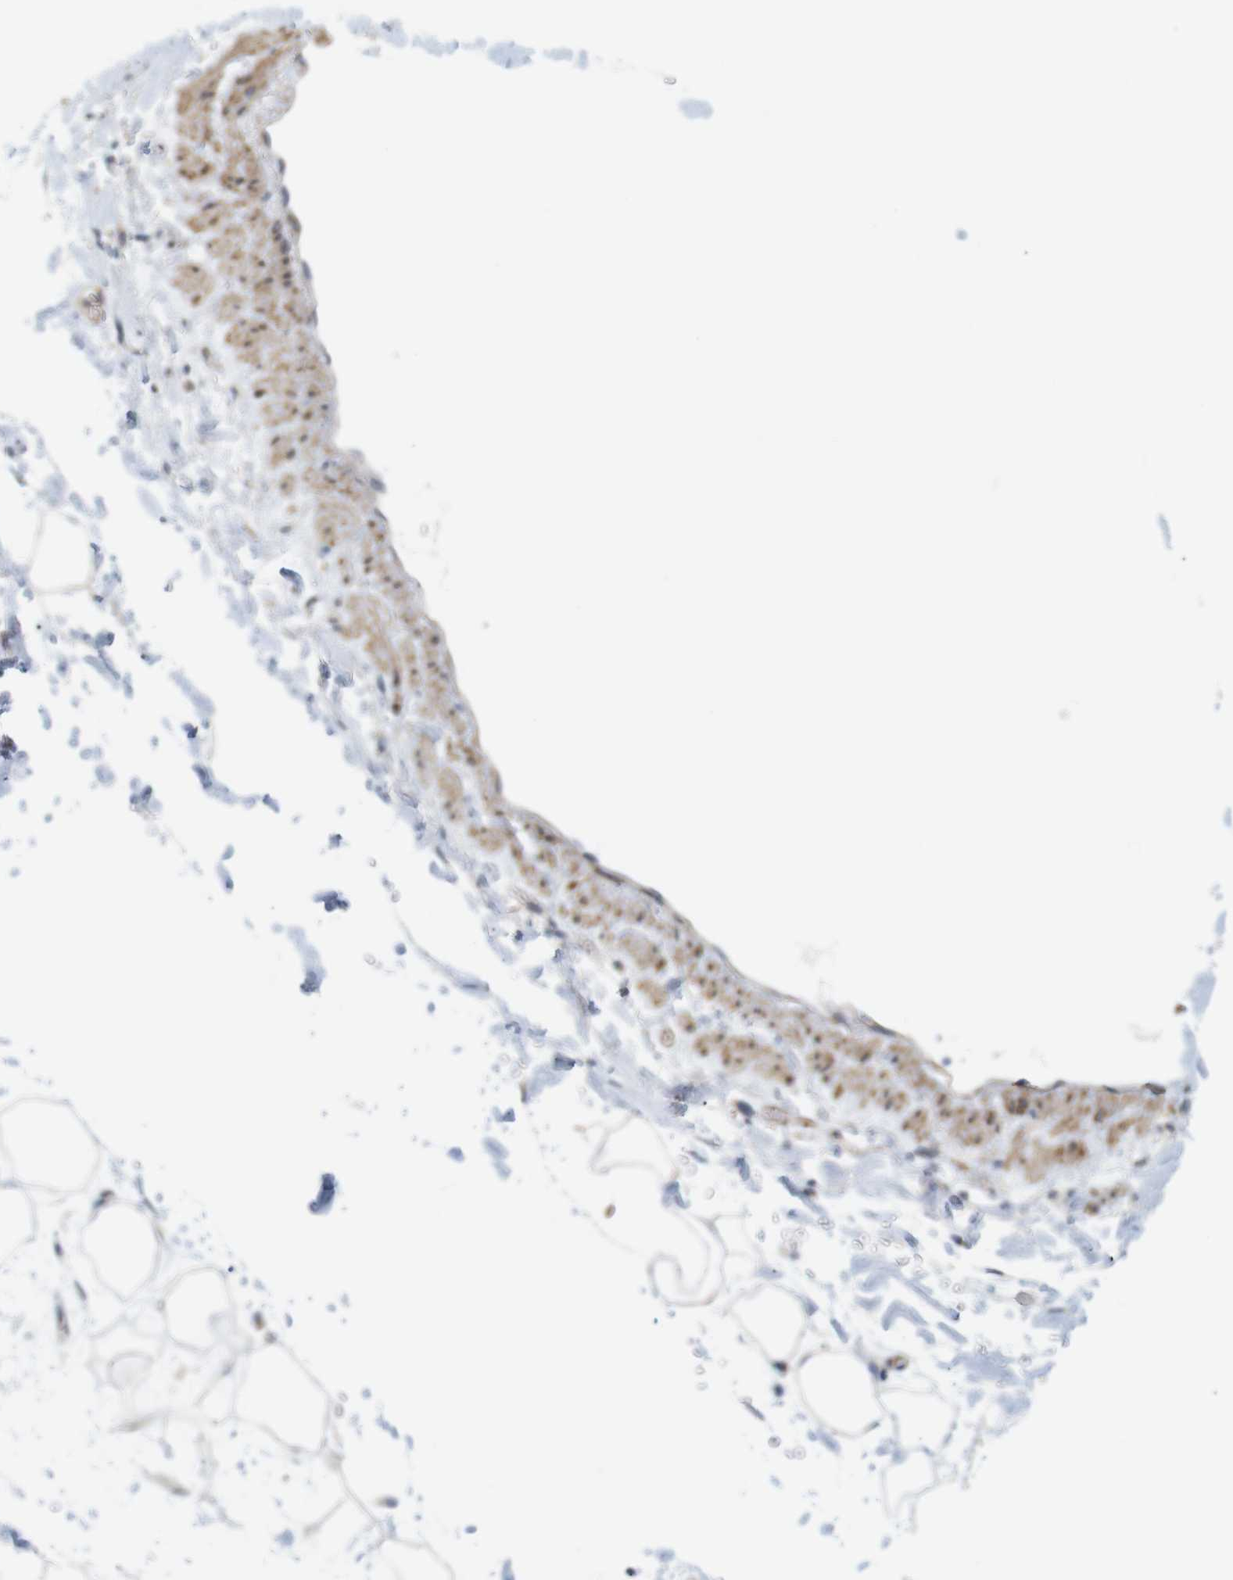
{"staining": {"intensity": "negative", "quantity": "none", "location": "none"}, "tissue": "adipose tissue", "cell_type": "Adipocytes", "image_type": "normal", "snomed": [{"axis": "morphology", "description": "Normal tissue, NOS"}, {"axis": "topography", "description": "Soft tissue"}], "caption": "Human adipose tissue stained for a protein using immunohistochemistry reveals no staining in adipocytes.", "gene": "ITPR1", "patient": {"sex": "male", "age": 72}}